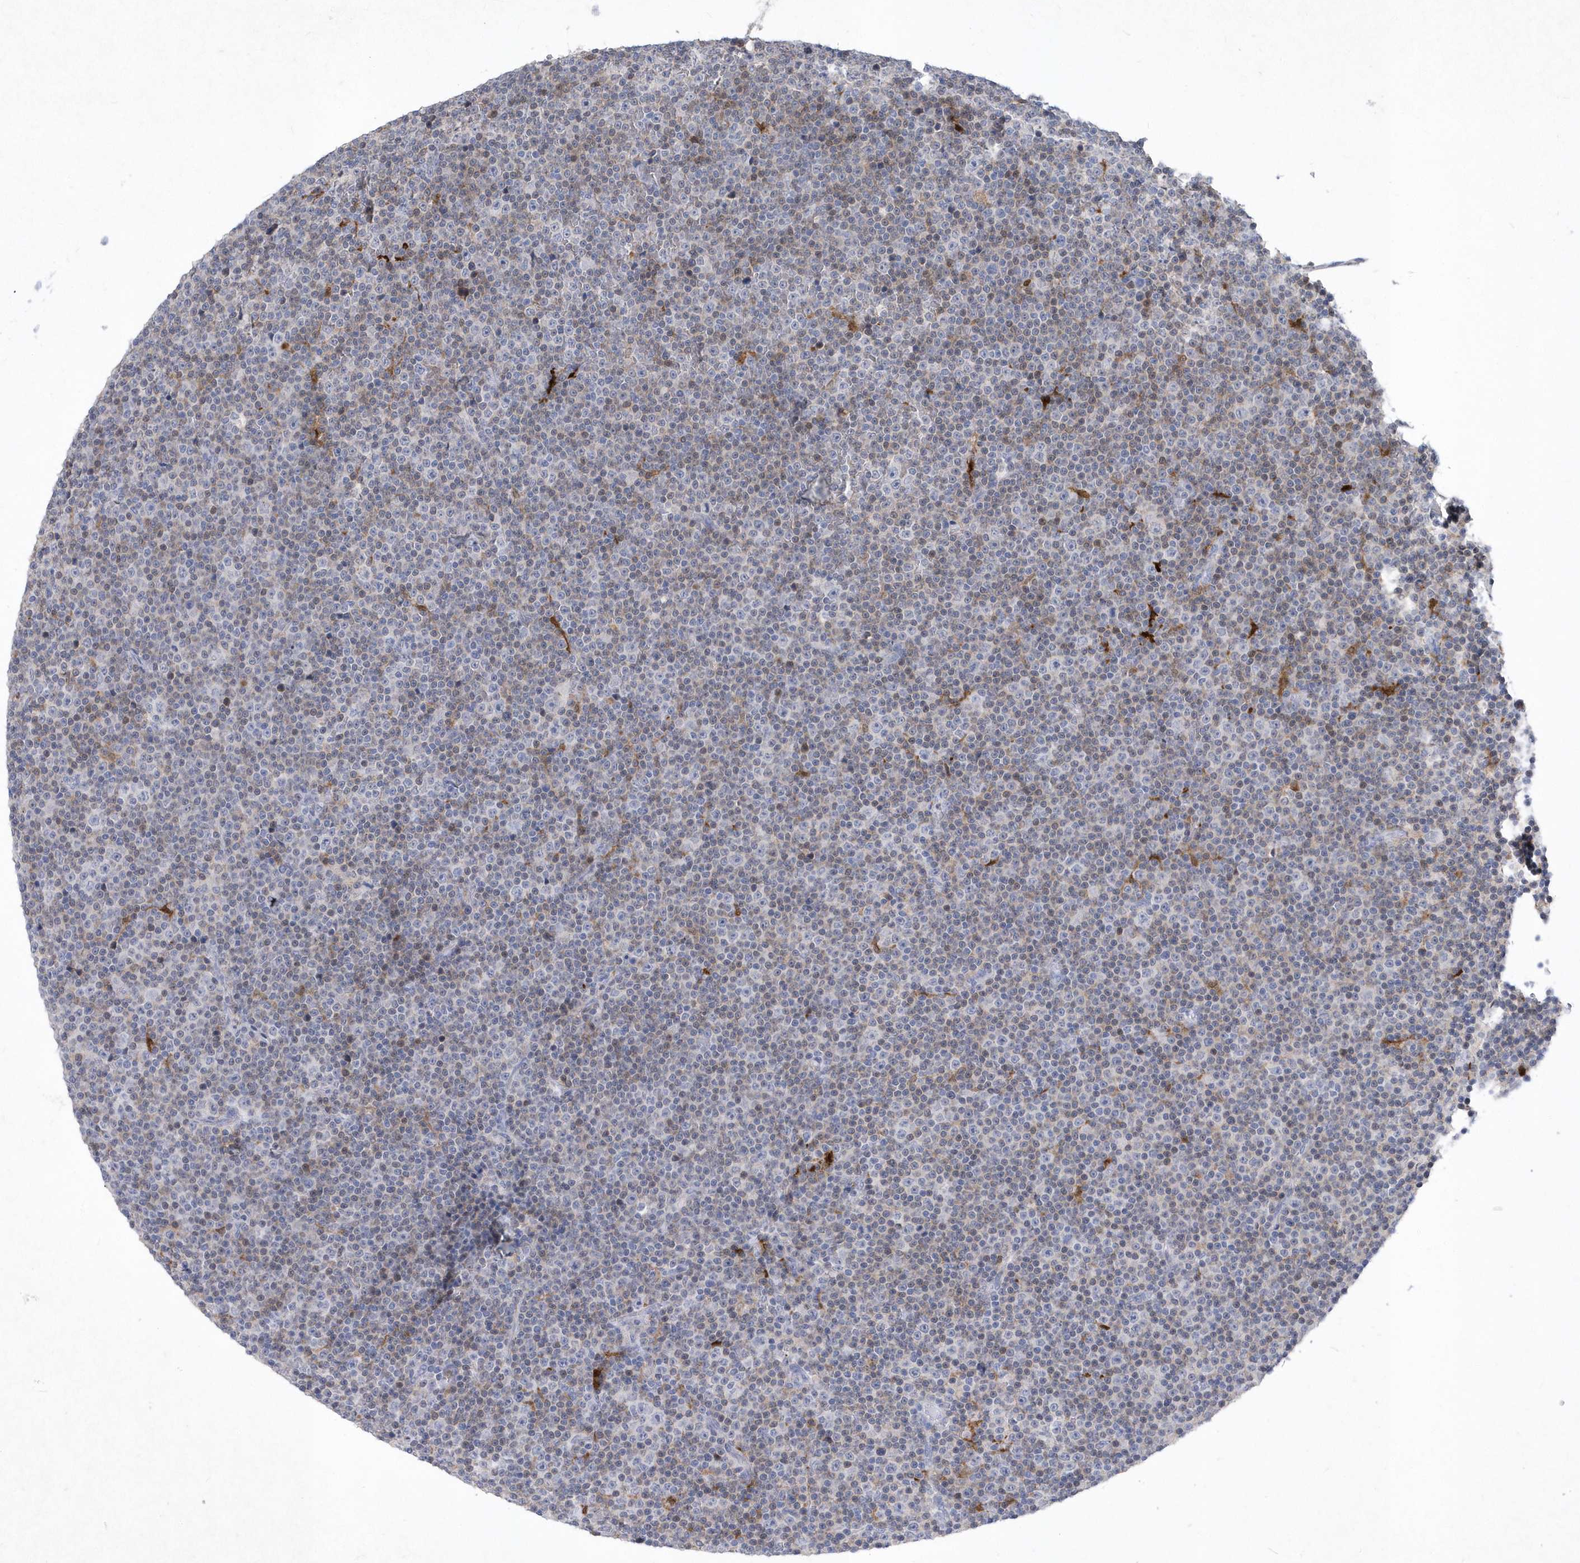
{"staining": {"intensity": "negative", "quantity": "none", "location": "none"}, "tissue": "lymphoma", "cell_type": "Tumor cells", "image_type": "cancer", "snomed": [{"axis": "morphology", "description": "Malignant lymphoma, non-Hodgkin's type, Low grade"}, {"axis": "topography", "description": "Lymph node"}], "caption": "Immunohistochemistry of low-grade malignant lymphoma, non-Hodgkin's type shows no staining in tumor cells.", "gene": "BHLHA15", "patient": {"sex": "female", "age": 67}}